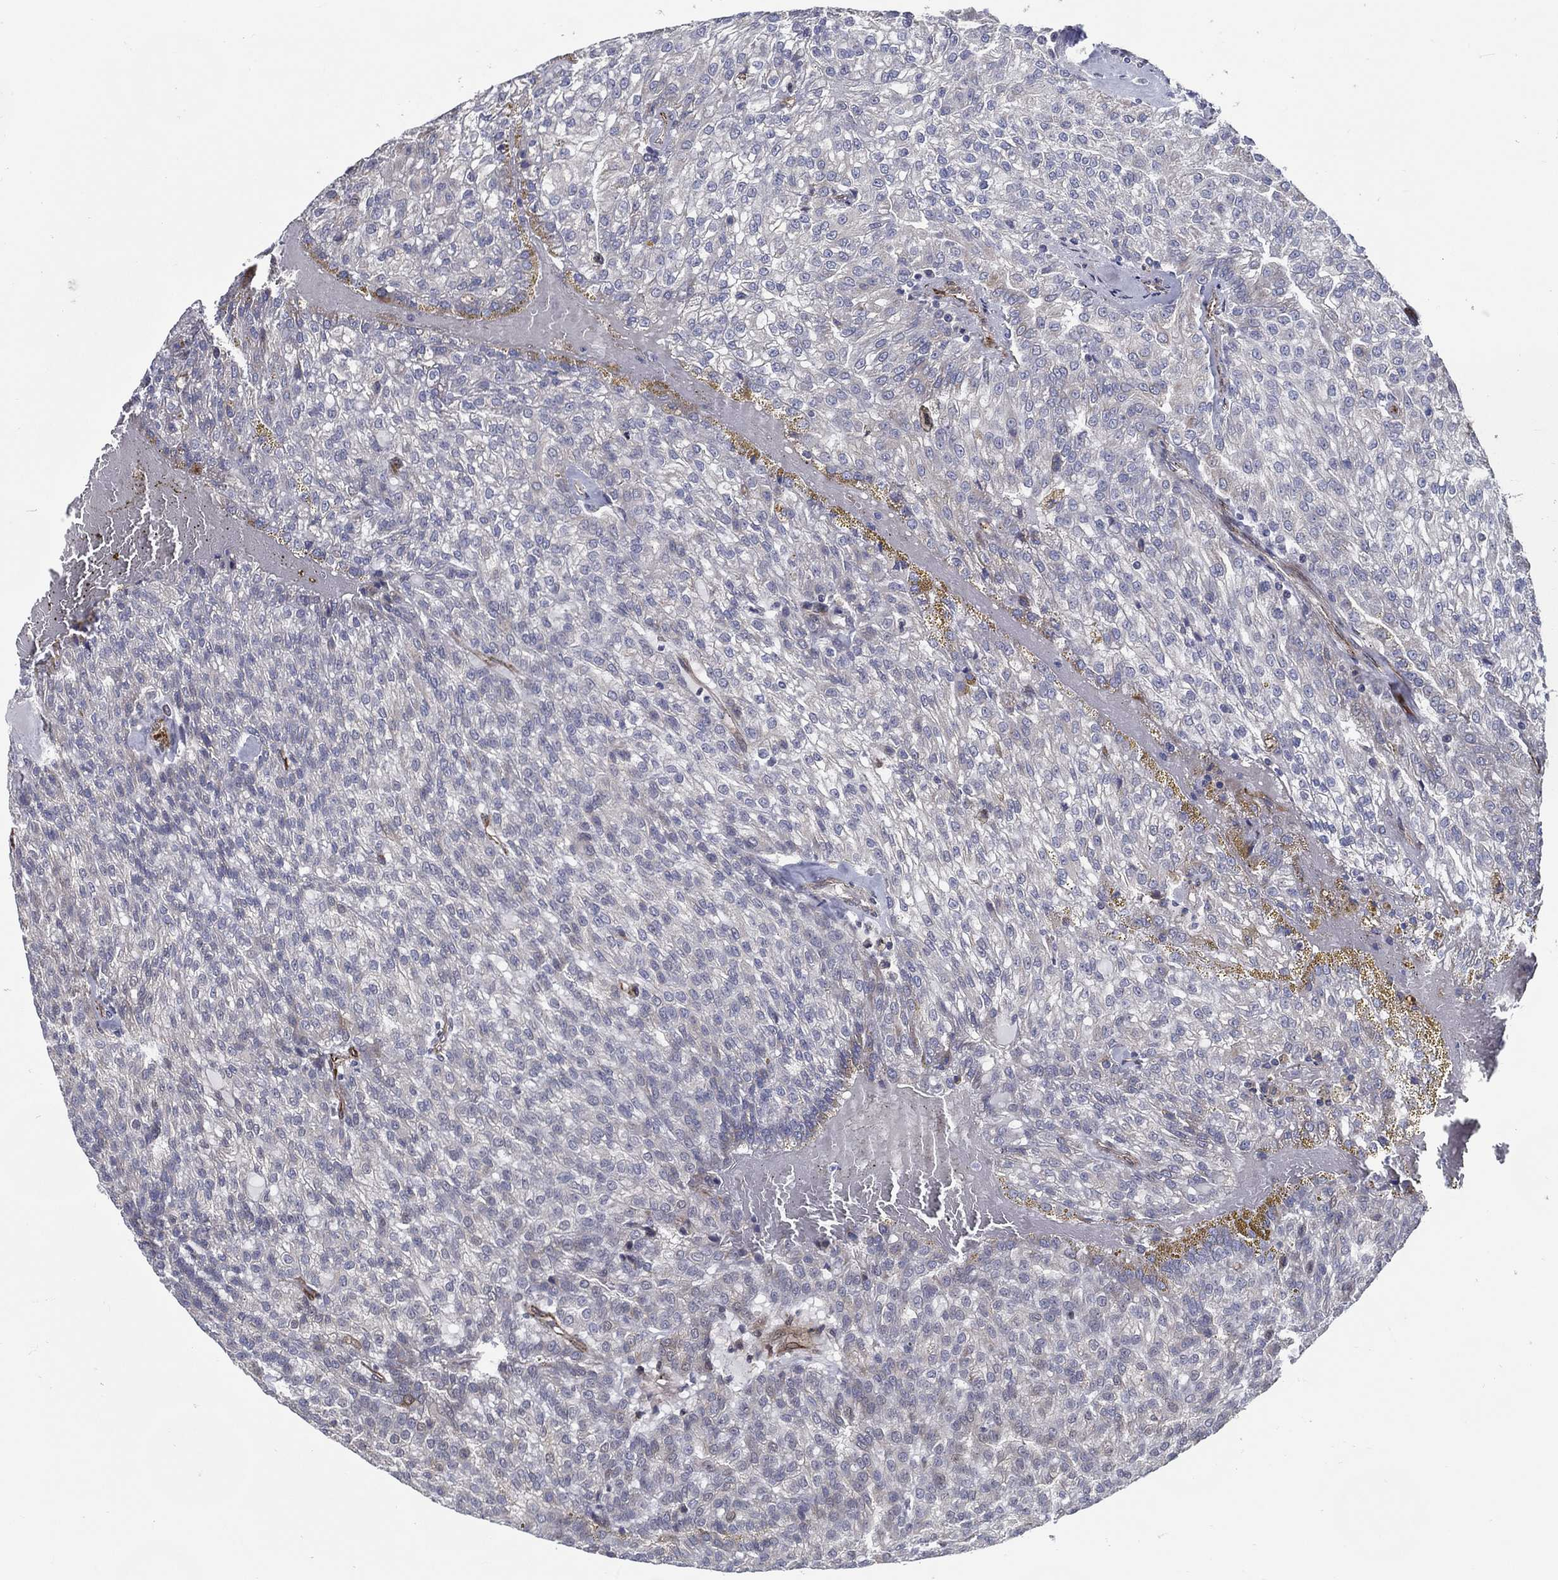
{"staining": {"intensity": "negative", "quantity": "none", "location": "none"}, "tissue": "renal cancer", "cell_type": "Tumor cells", "image_type": "cancer", "snomed": [{"axis": "morphology", "description": "Adenocarcinoma, NOS"}, {"axis": "topography", "description": "Kidney"}], "caption": "This is a micrograph of immunohistochemistry (IHC) staining of renal cancer, which shows no staining in tumor cells. Nuclei are stained in blue.", "gene": "ARHGAP11A", "patient": {"sex": "male", "age": 63}}